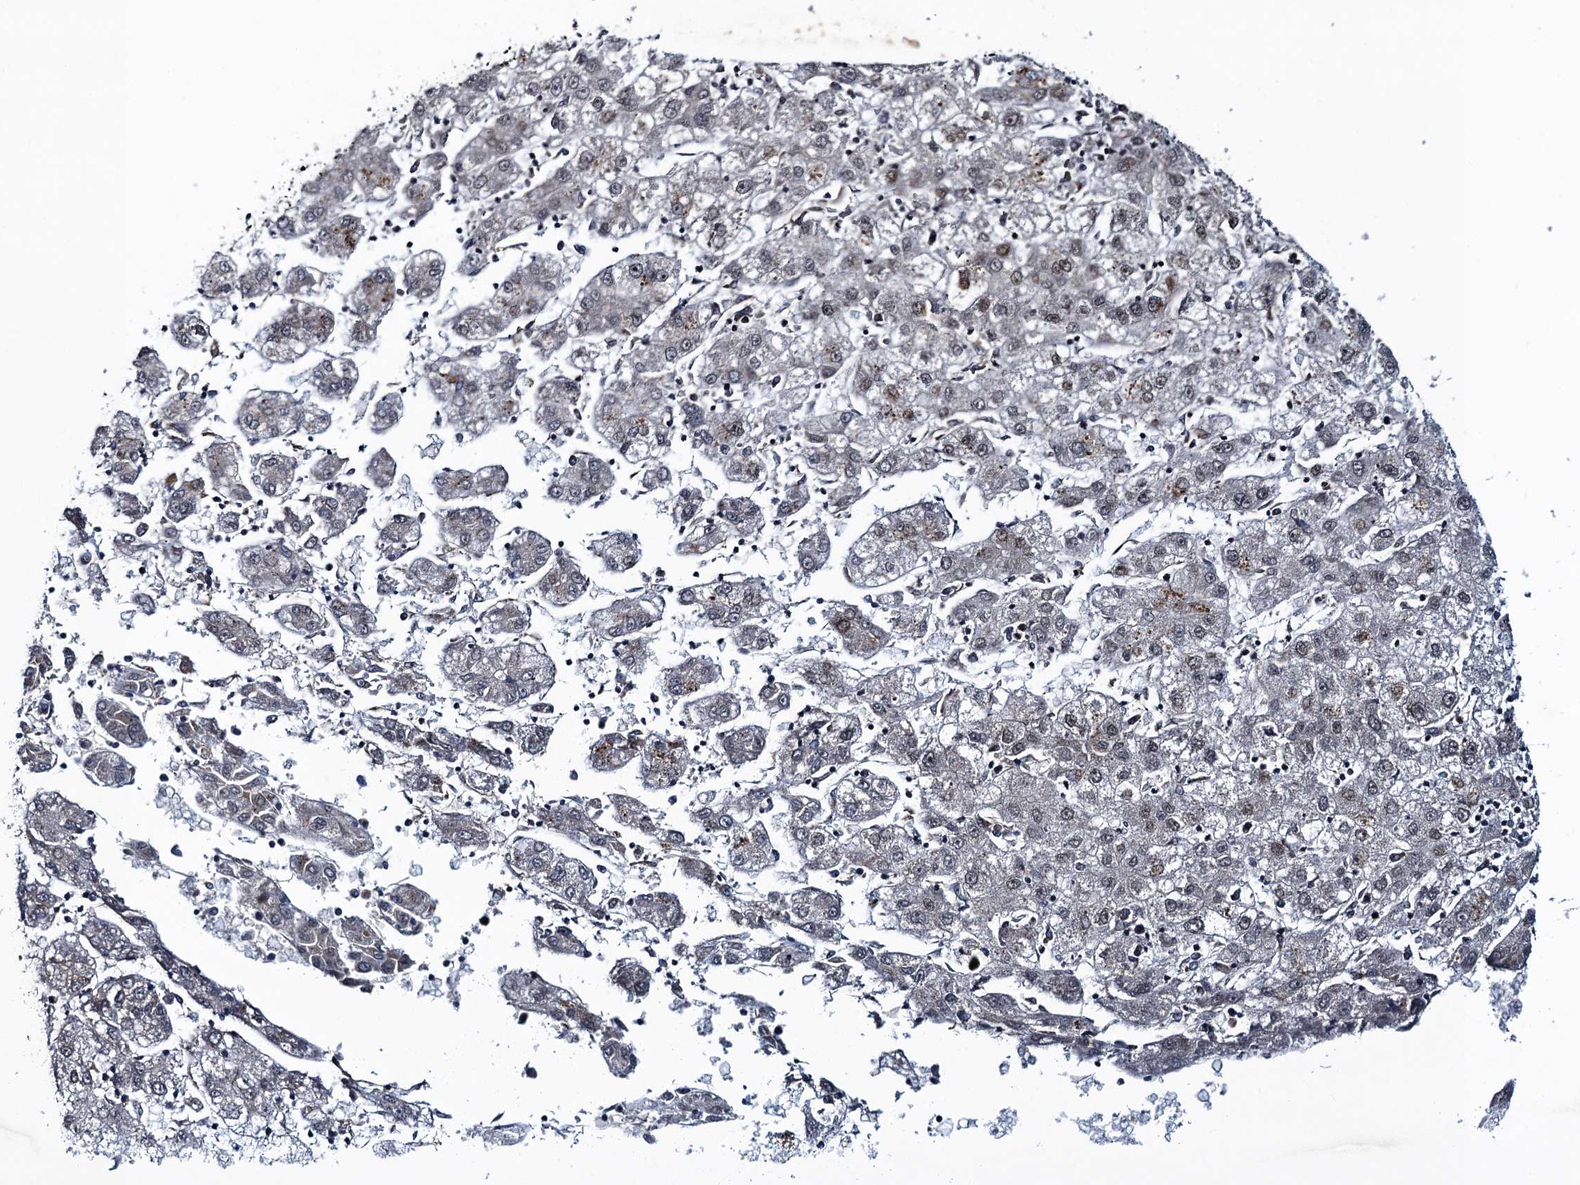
{"staining": {"intensity": "moderate", "quantity": "25%-75%", "location": "nuclear"}, "tissue": "liver cancer", "cell_type": "Tumor cells", "image_type": "cancer", "snomed": [{"axis": "morphology", "description": "Carcinoma, Hepatocellular, NOS"}, {"axis": "topography", "description": "Liver"}], "caption": "About 25%-75% of tumor cells in liver hepatocellular carcinoma reveal moderate nuclear protein expression as visualized by brown immunohistochemical staining.", "gene": "ATOSA", "patient": {"sex": "male", "age": 72}}